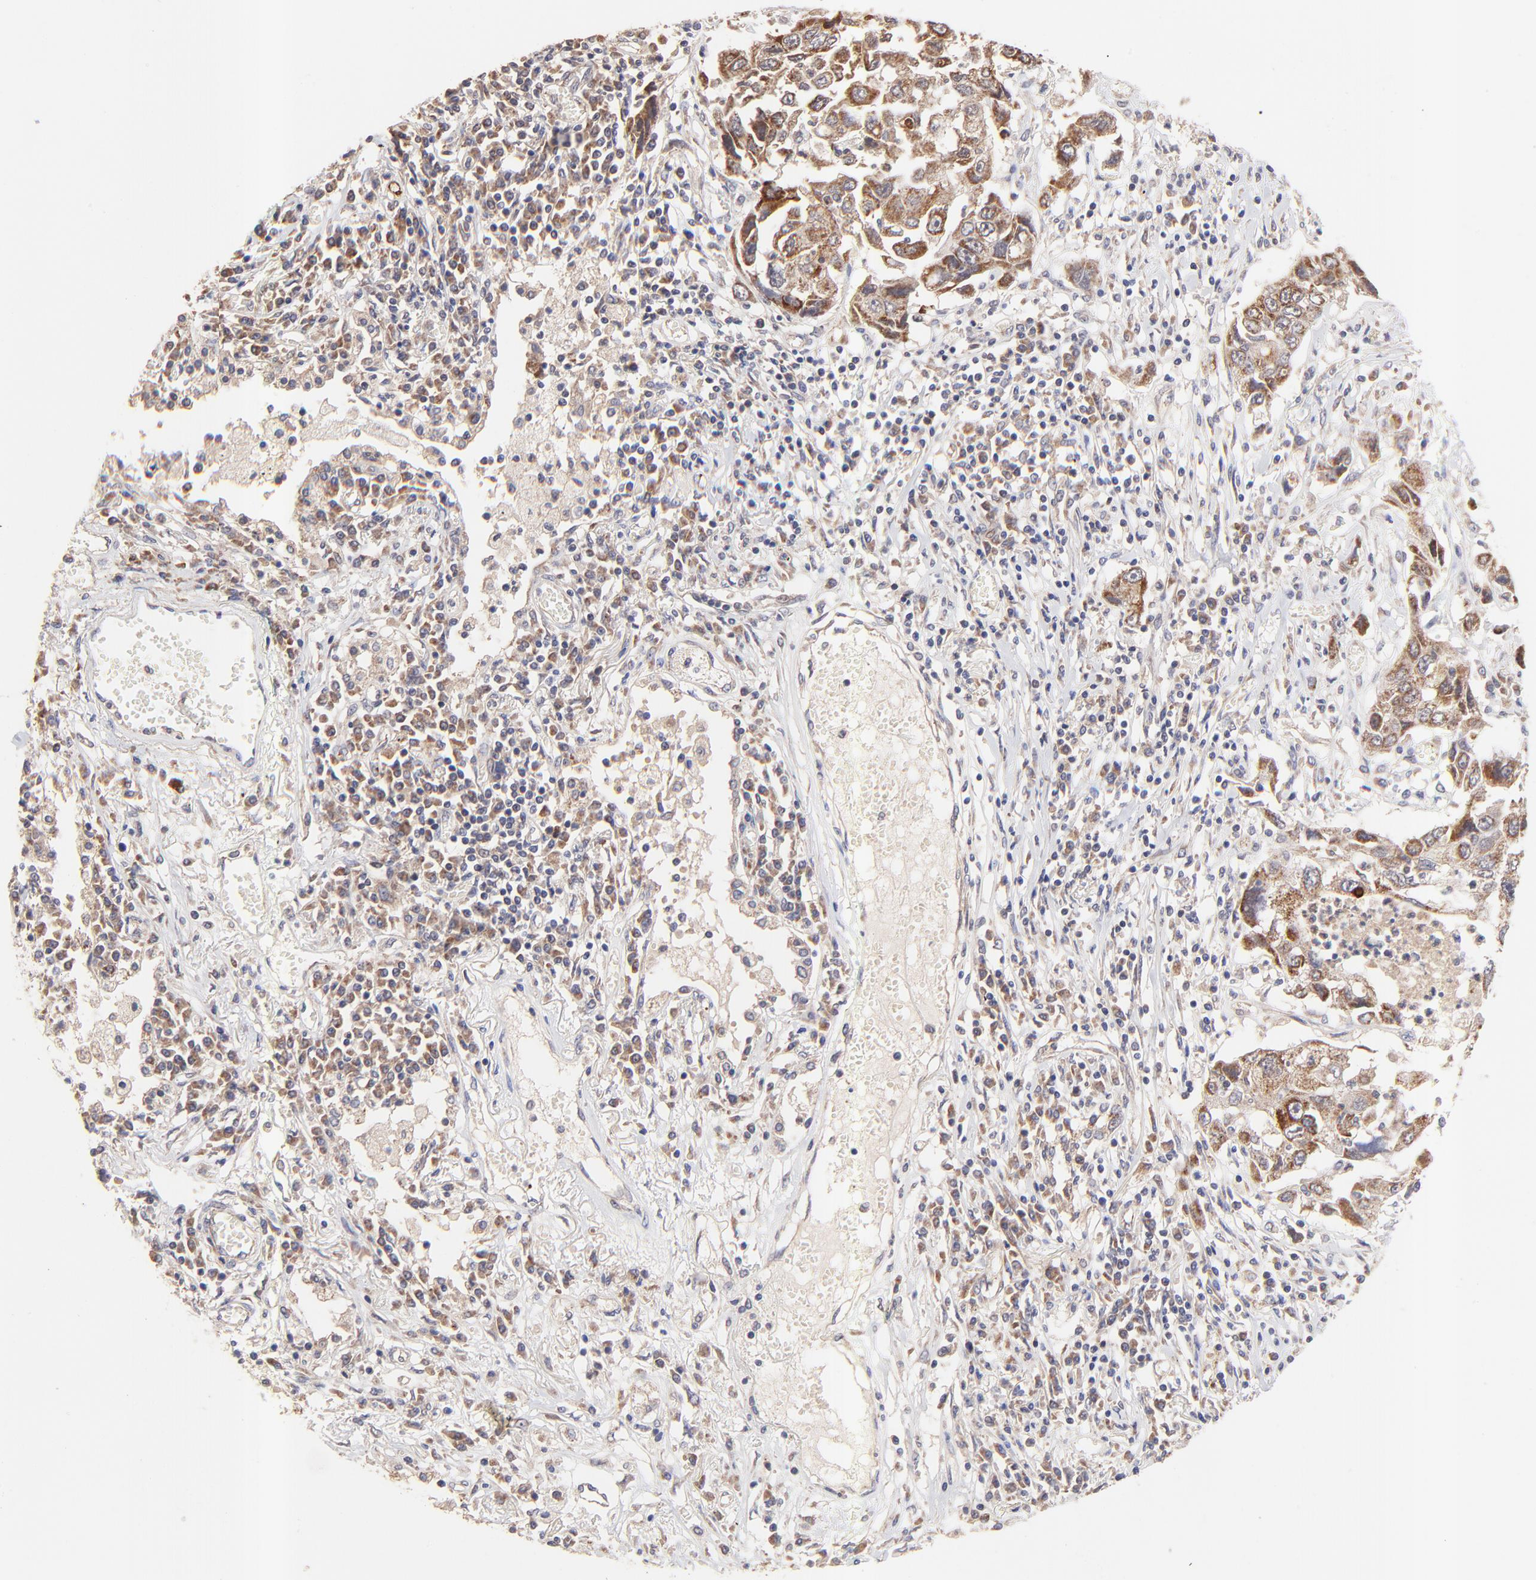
{"staining": {"intensity": "strong", "quantity": ">75%", "location": "cytoplasmic/membranous"}, "tissue": "lung cancer", "cell_type": "Tumor cells", "image_type": "cancer", "snomed": [{"axis": "morphology", "description": "Squamous cell carcinoma, NOS"}, {"axis": "topography", "description": "Lung"}], "caption": "Lung cancer (squamous cell carcinoma) tissue shows strong cytoplasmic/membranous staining in approximately >75% of tumor cells, visualized by immunohistochemistry.", "gene": "BAIAP2L2", "patient": {"sex": "male", "age": 71}}